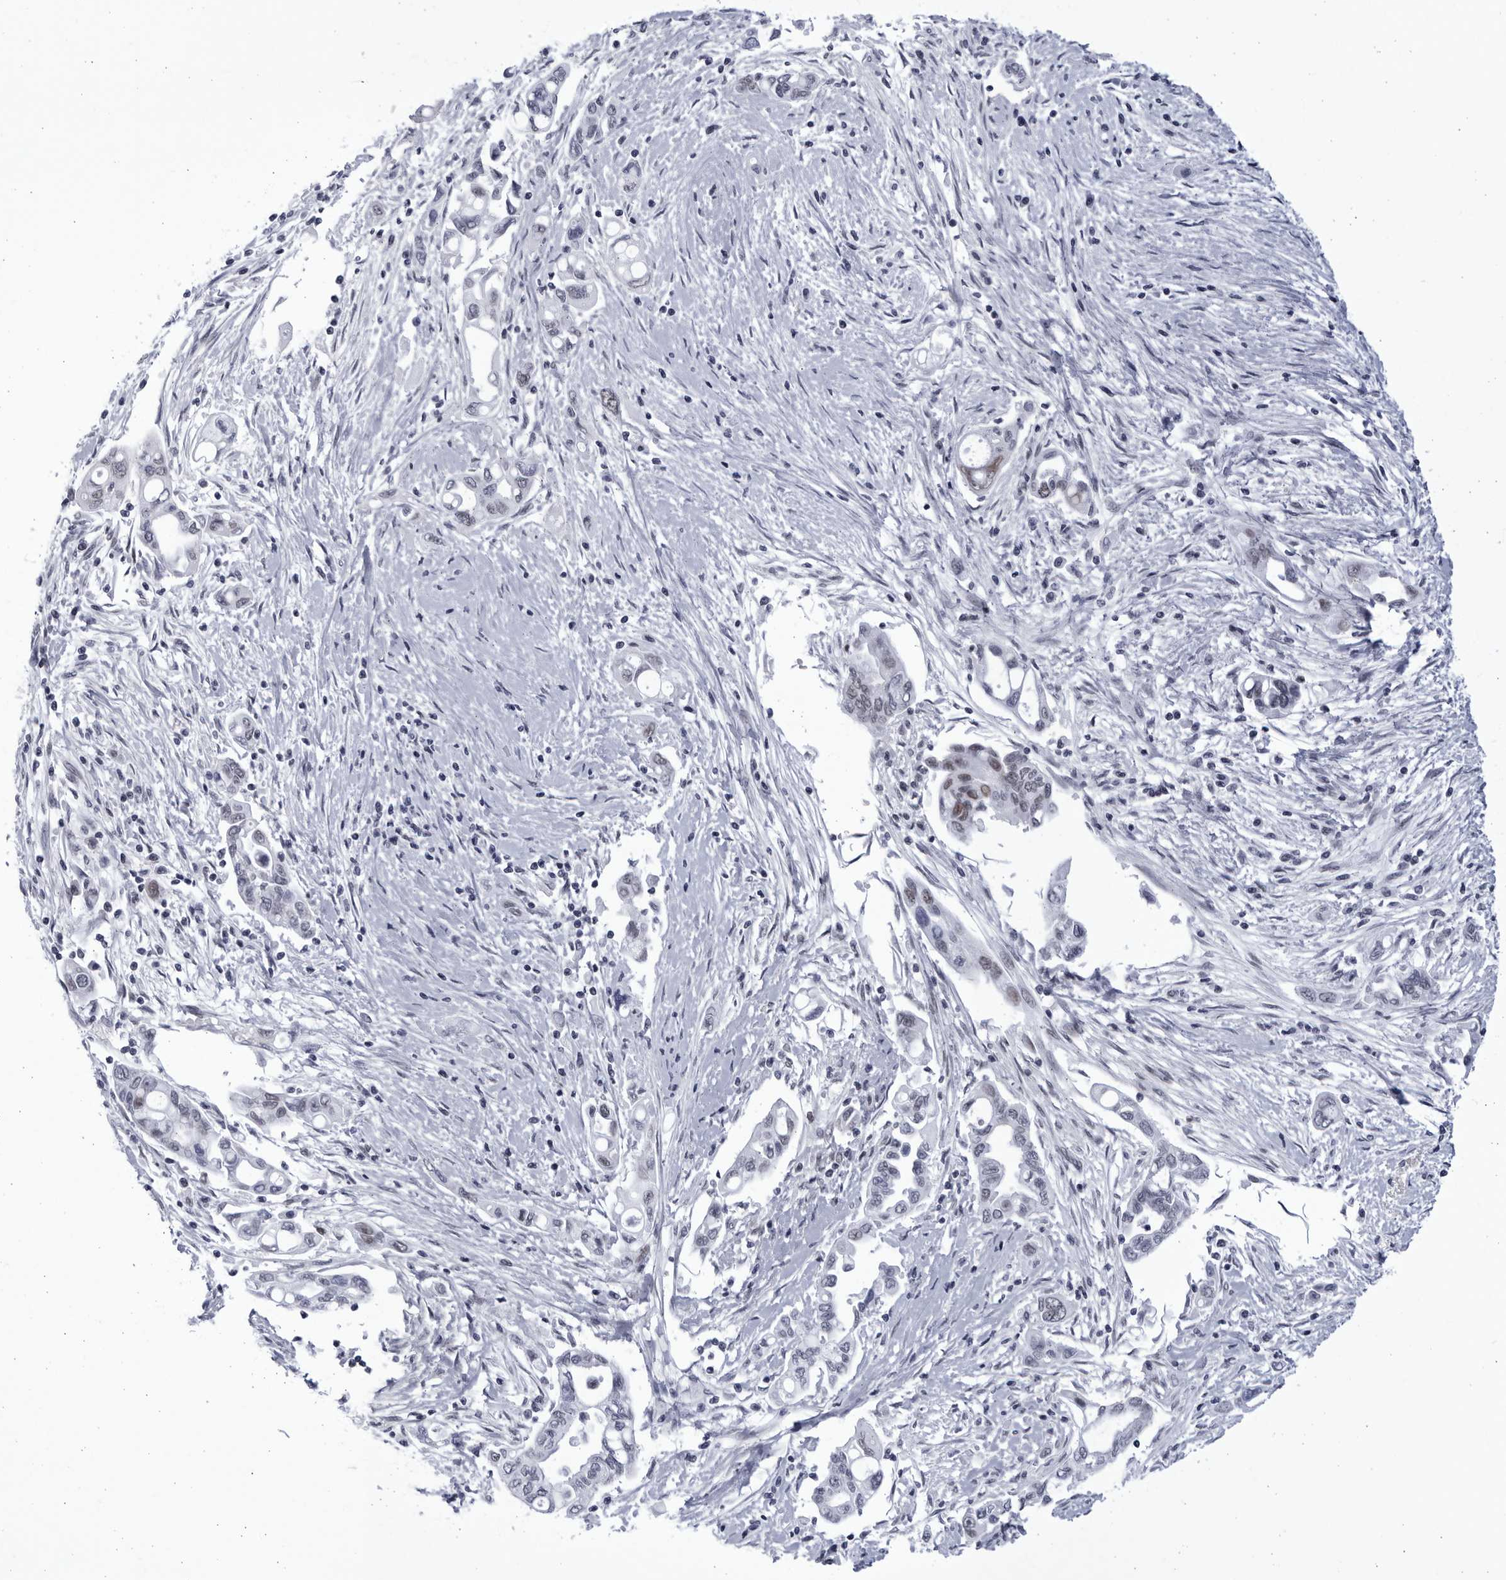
{"staining": {"intensity": "weak", "quantity": "<25%", "location": "nuclear"}, "tissue": "pancreatic cancer", "cell_type": "Tumor cells", "image_type": "cancer", "snomed": [{"axis": "morphology", "description": "Adenocarcinoma, NOS"}, {"axis": "topography", "description": "Pancreas"}], "caption": "Tumor cells are negative for protein expression in human pancreatic cancer.", "gene": "CCDC181", "patient": {"sex": "female", "age": 57}}